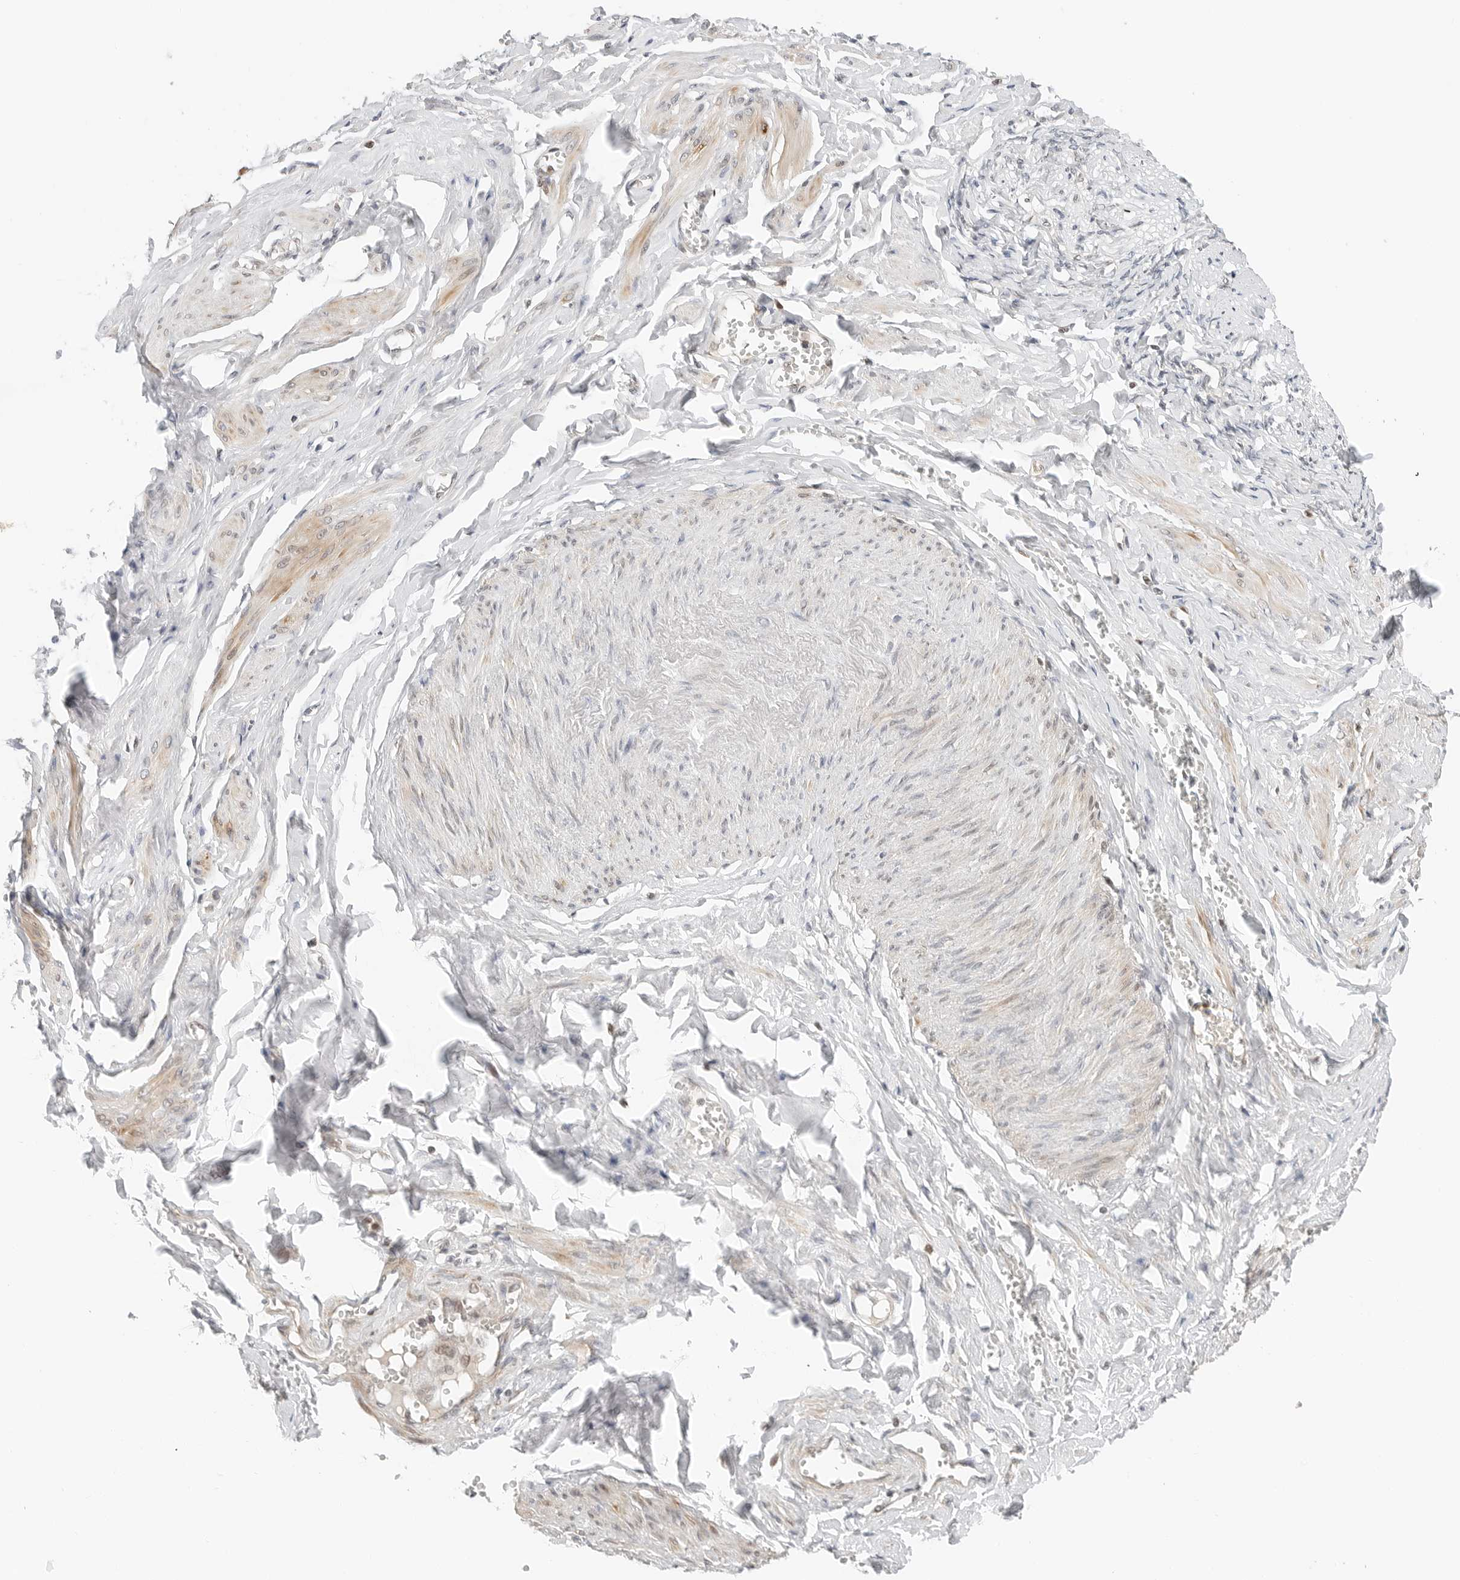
{"staining": {"intensity": "negative", "quantity": "none", "location": "none"}, "tissue": "adipose tissue", "cell_type": "Adipocytes", "image_type": "normal", "snomed": [{"axis": "morphology", "description": "Normal tissue, NOS"}, {"axis": "topography", "description": "Vascular tissue"}, {"axis": "topography", "description": "Fallopian tube"}, {"axis": "topography", "description": "Ovary"}], "caption": "IHC micrograph of benign adipose tissue stained for a protein (brown), which exhibits no expression in adipocytes.", "gene": "DYRK4", "patient": {"sex": "female", "age": 67}}